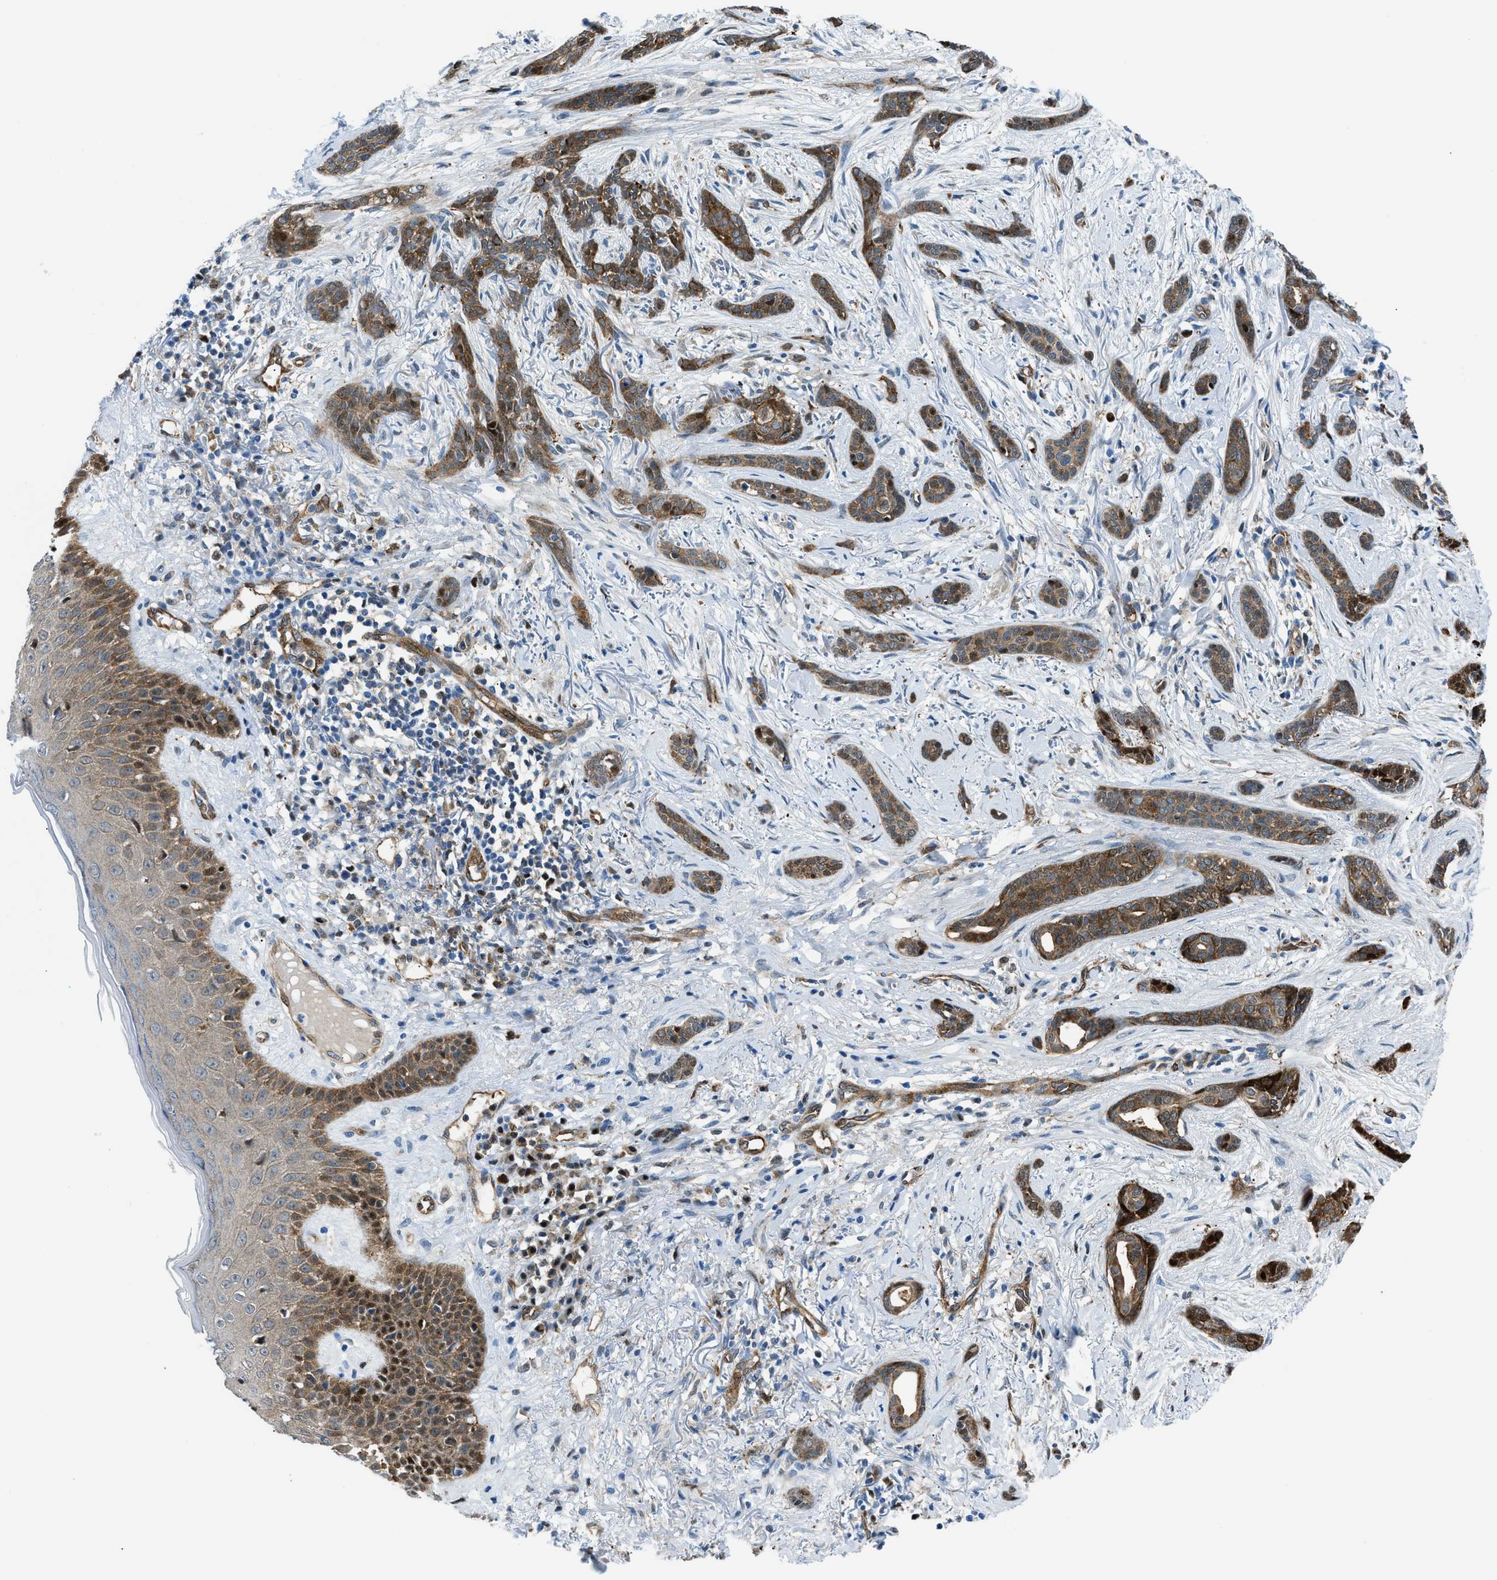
{"staining": {"intensity": "moderate", "quantity": ">75%", "location": "cytoplasmic/membranous,nuclear"}, "tissue": "skin cancer", "cell_type": "Tumor cells", "image_type": "cancer", "snomed": [{"axis": "morphology", "description": "Basal cell carcinoma"}, {"axis": "morphology", "description": "Adnexal tumor, benign"}, {"axis": "topography", "description": "Skin"}], "caption": "Skin cancer stained for a protein (brown) shows moderate cytoplasmic/membranous and nuclear positive positivity in approximately >75% of tumor cells.", "gene": "YWHAE", "patient": {"sex": "female", "age": 42}}